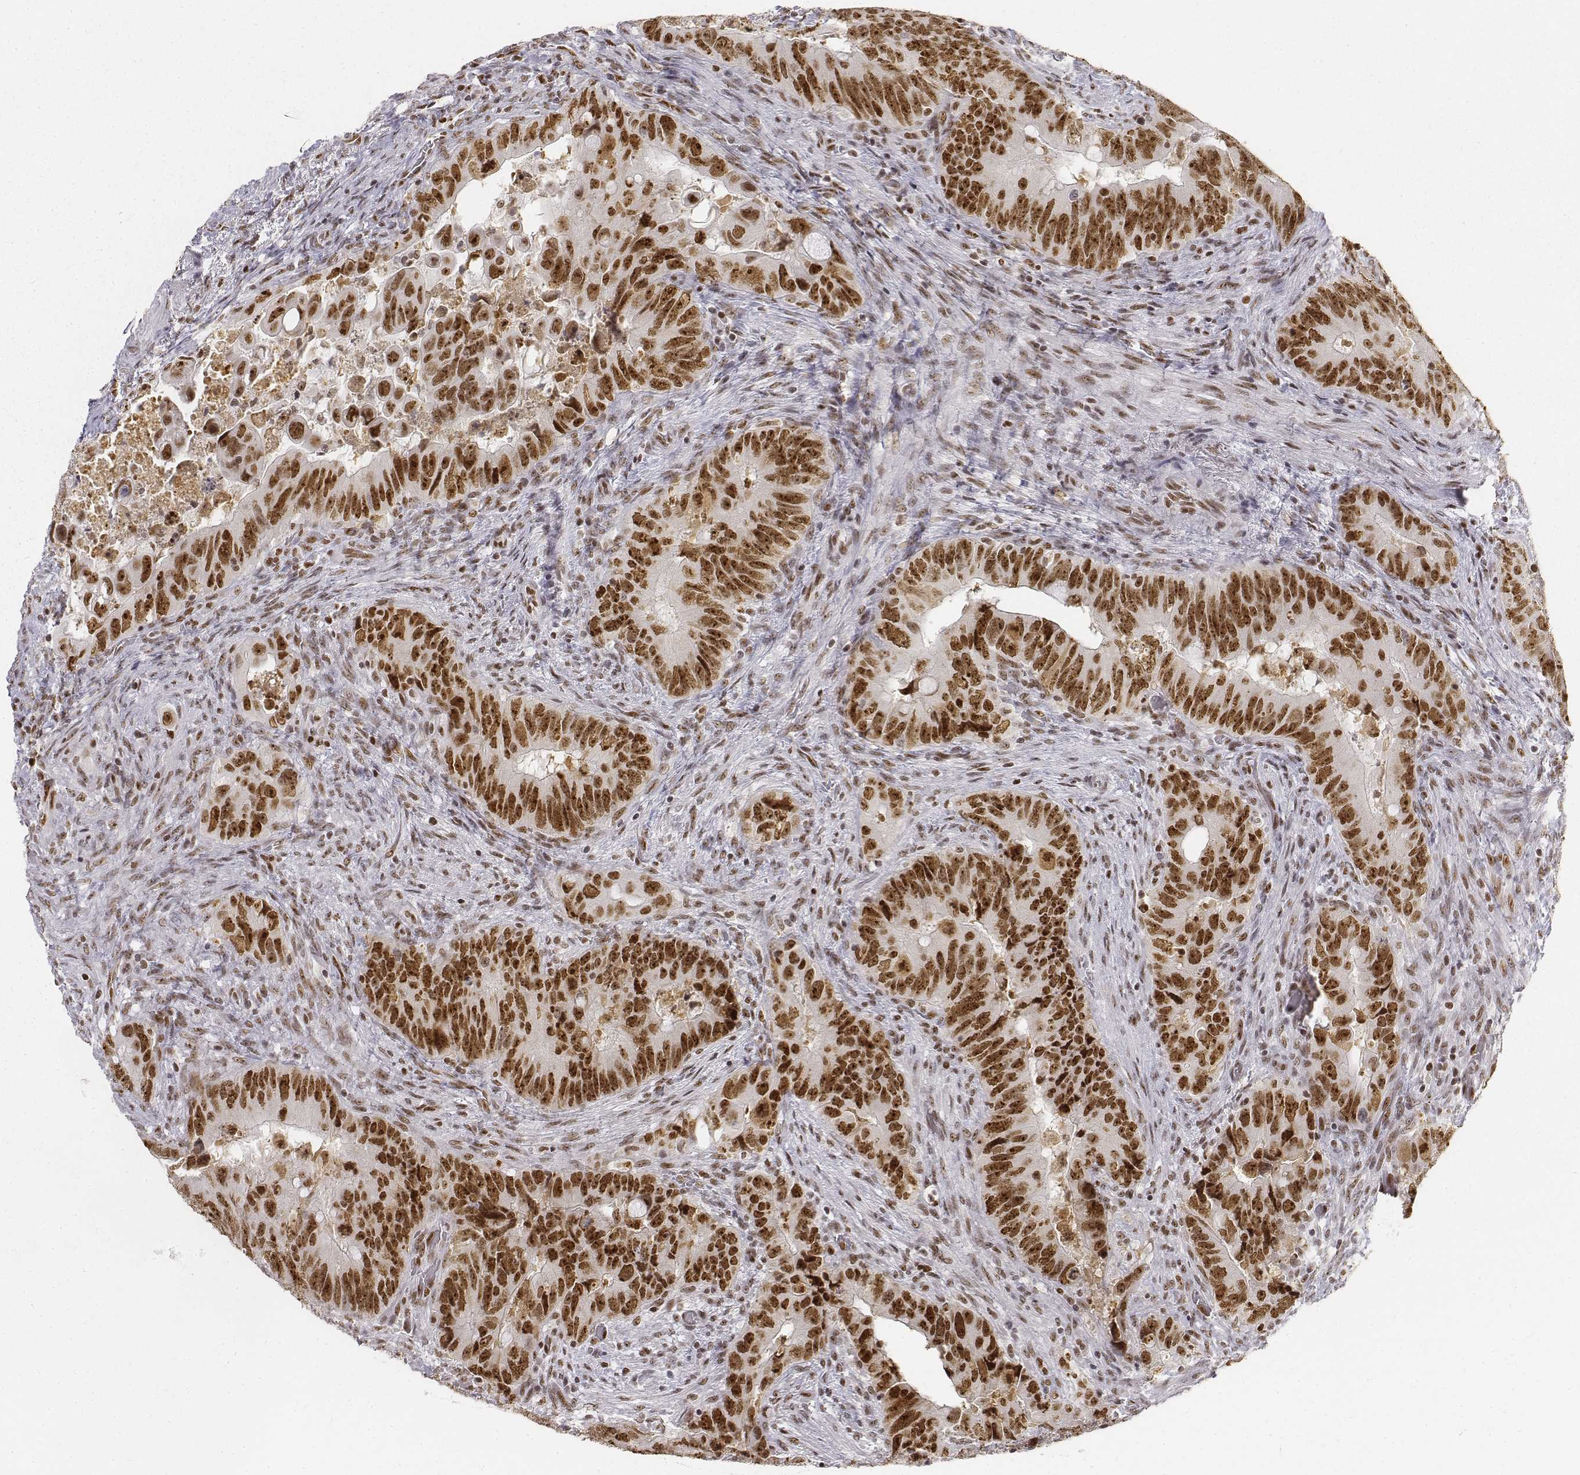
{"staining": {"intensity": "strong", "quantity": ">75%", "location": "nuclear"}, "tissue": "colorectal cancer", "cell_type": "Tumor cells", "image_type": "cancer", "snomed": [{"axis": "morphology", "description": "Adenocarcinoma, NOS"}, {"axis": "topography", "description": "Rectum"}], "caption": "High-power microscopy captured an IHC histopathology image of adenocarcinoma (colorectal), revealing strong nuclear positivity in about >75% of tumor cells.", "gene": "PHF6", "patient": {"sex": "male", "age": 78}}